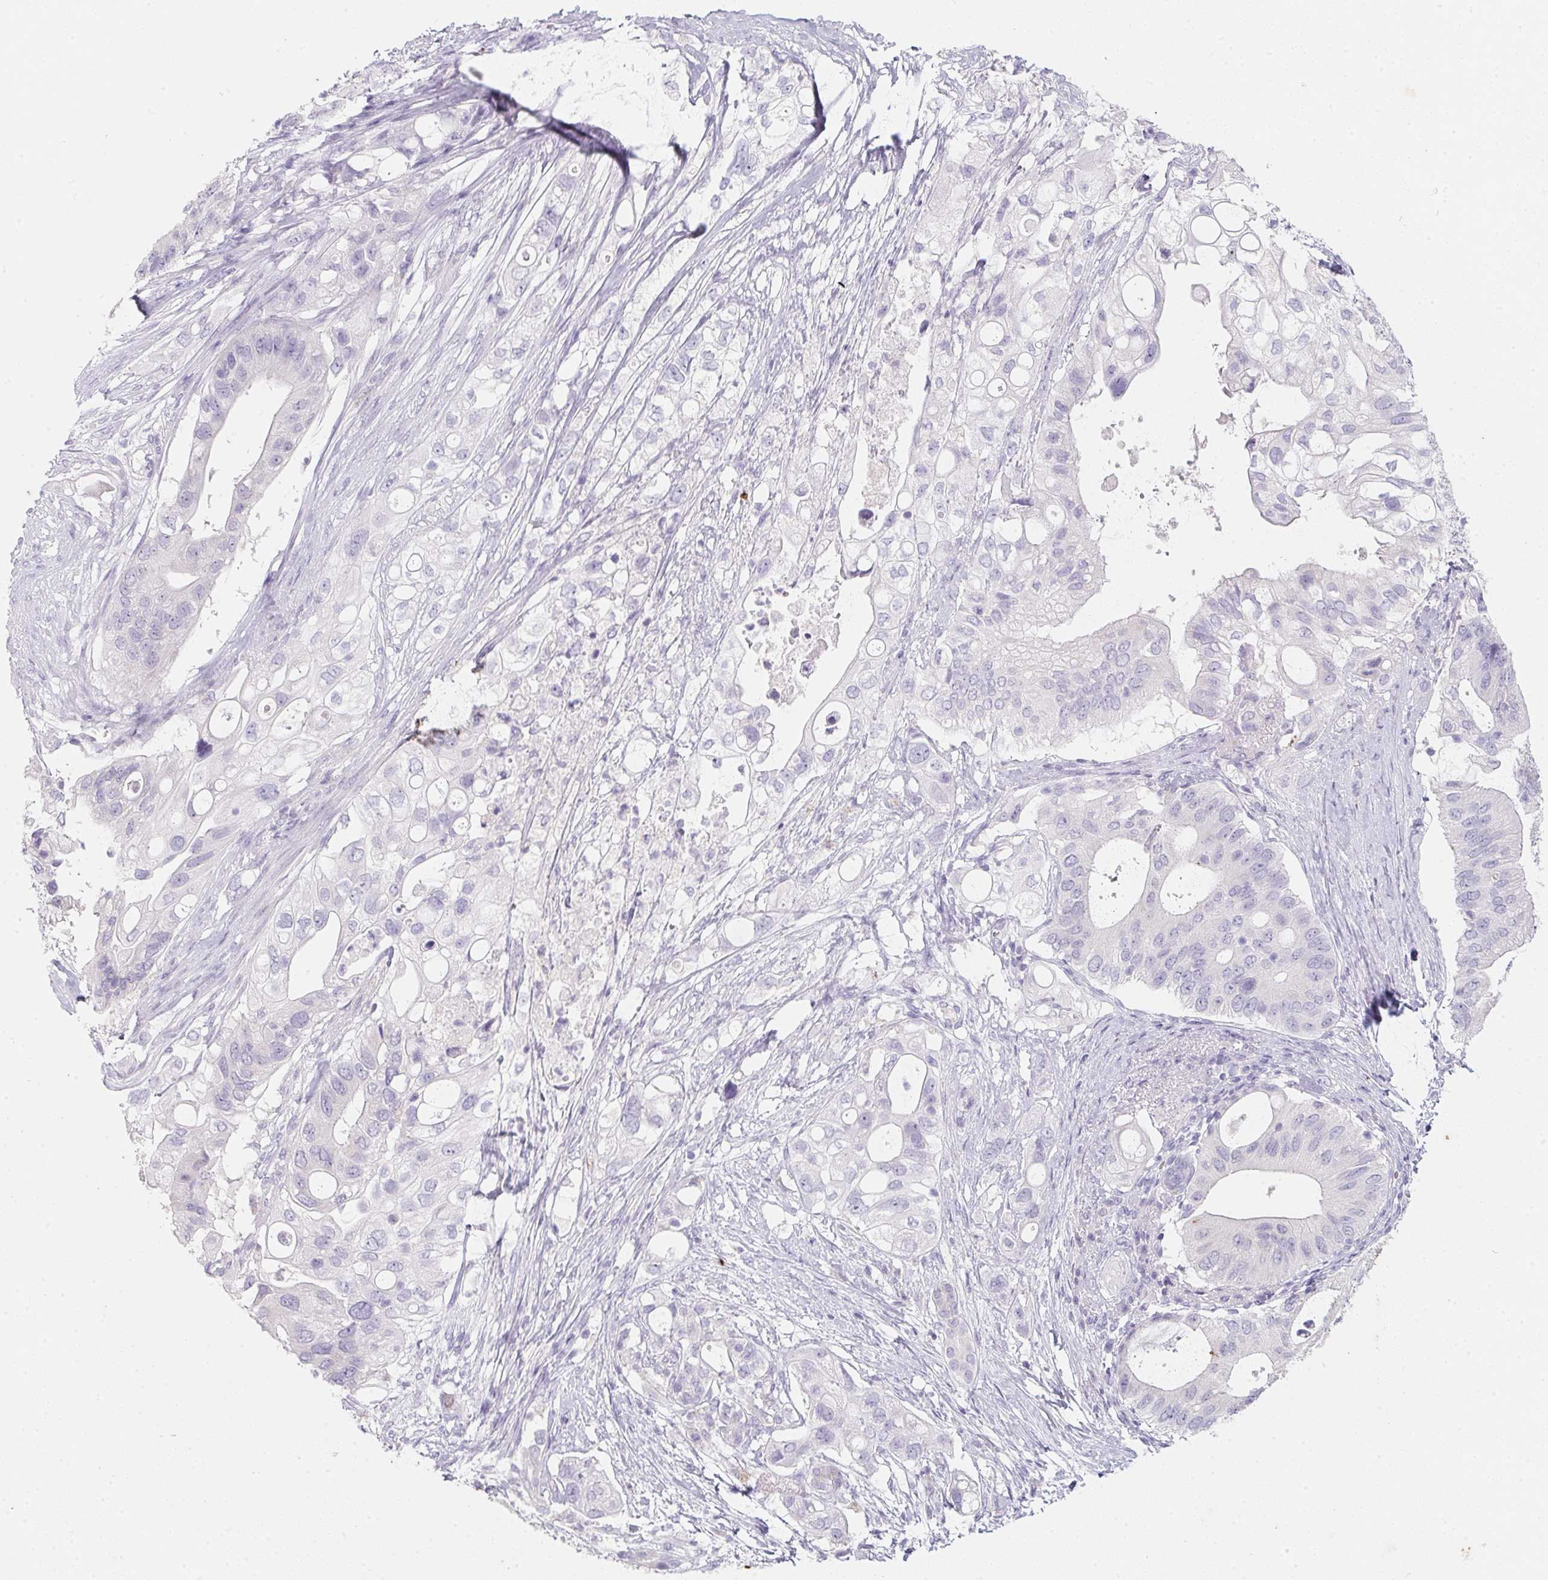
{"staining": {"intensity": "negative", "quantity": "none", "location": "none"}, "tissue": "pancreatic cancer", "cell_type": "Tumor cells", "image_type": "cancer", "snomed": [{"axis": "morphology", "description": "Adenocarcinoma, NOS"}, {"axis": "topography", "description": "Pancreas"}], "caption": "Protein analysis of pancreatic cancer (adenocarcinoma) reveals no significant expression in tumor cells.", "gene": "DCD", "patient": {"sex": "female", "age": 72}}